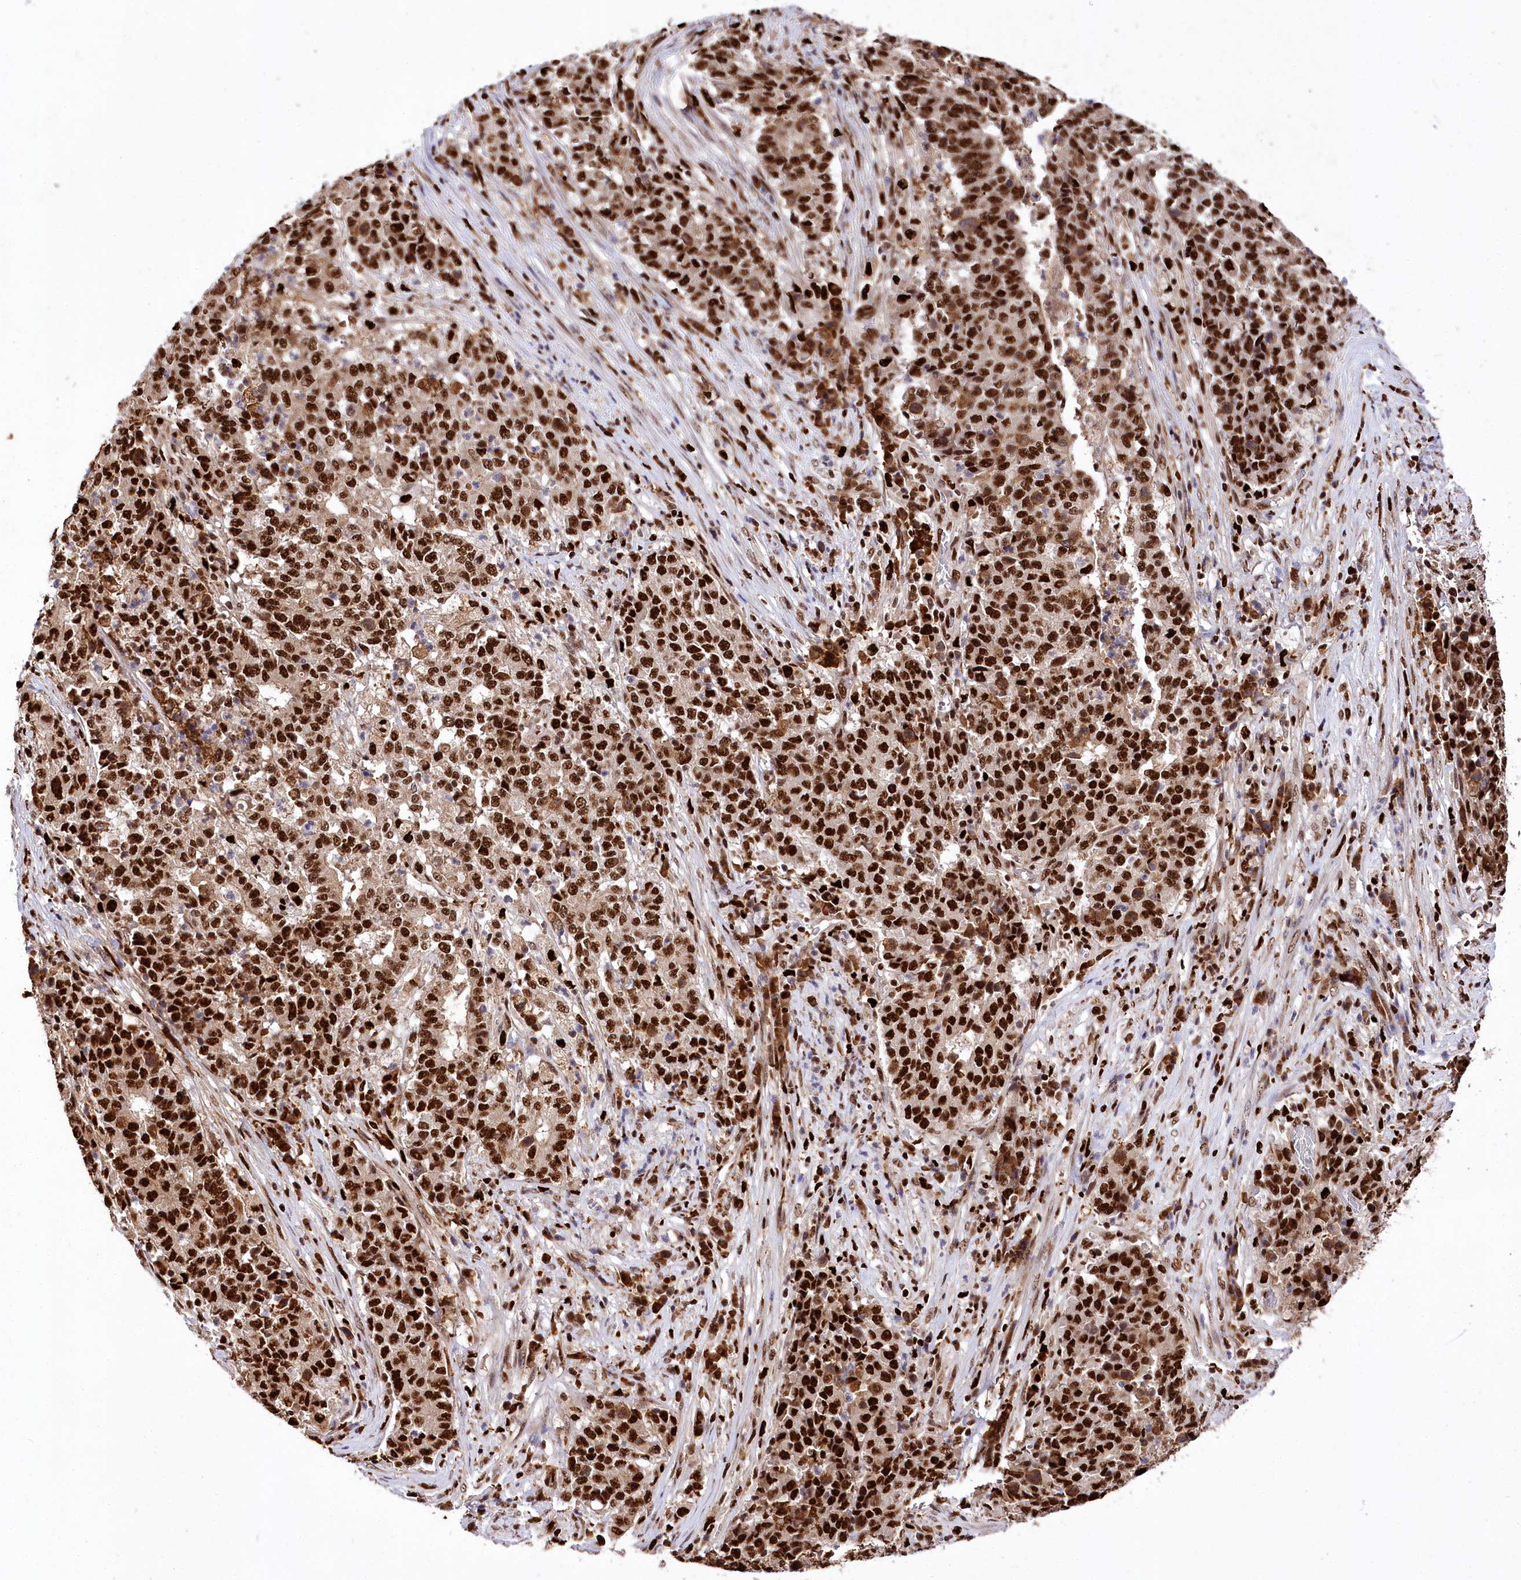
{"staining": {"intensity": "strong", "quantity": ">75%", "location": "cytoplasmic/membranous,nuclear"}, "tissue": "stomach cancer", "cell_type": "Tumor cells", "image_type": "cancer", "snomed": [{"axis": "morphology", "description": "Adenocarcinoma, NOS"}, {"axis": "topography", "description": "Stomach"}], "caption": "Adenocarcinoma (stomach) stained with immunohistochemistry (IHC) shows strong cytoplasmic/membranous and nuclear staining in approximately >75% of tumor cells. Nuclei are stained in blue.", "gene": "FIGN", "patient": {"sex": "male", "age": 59}}